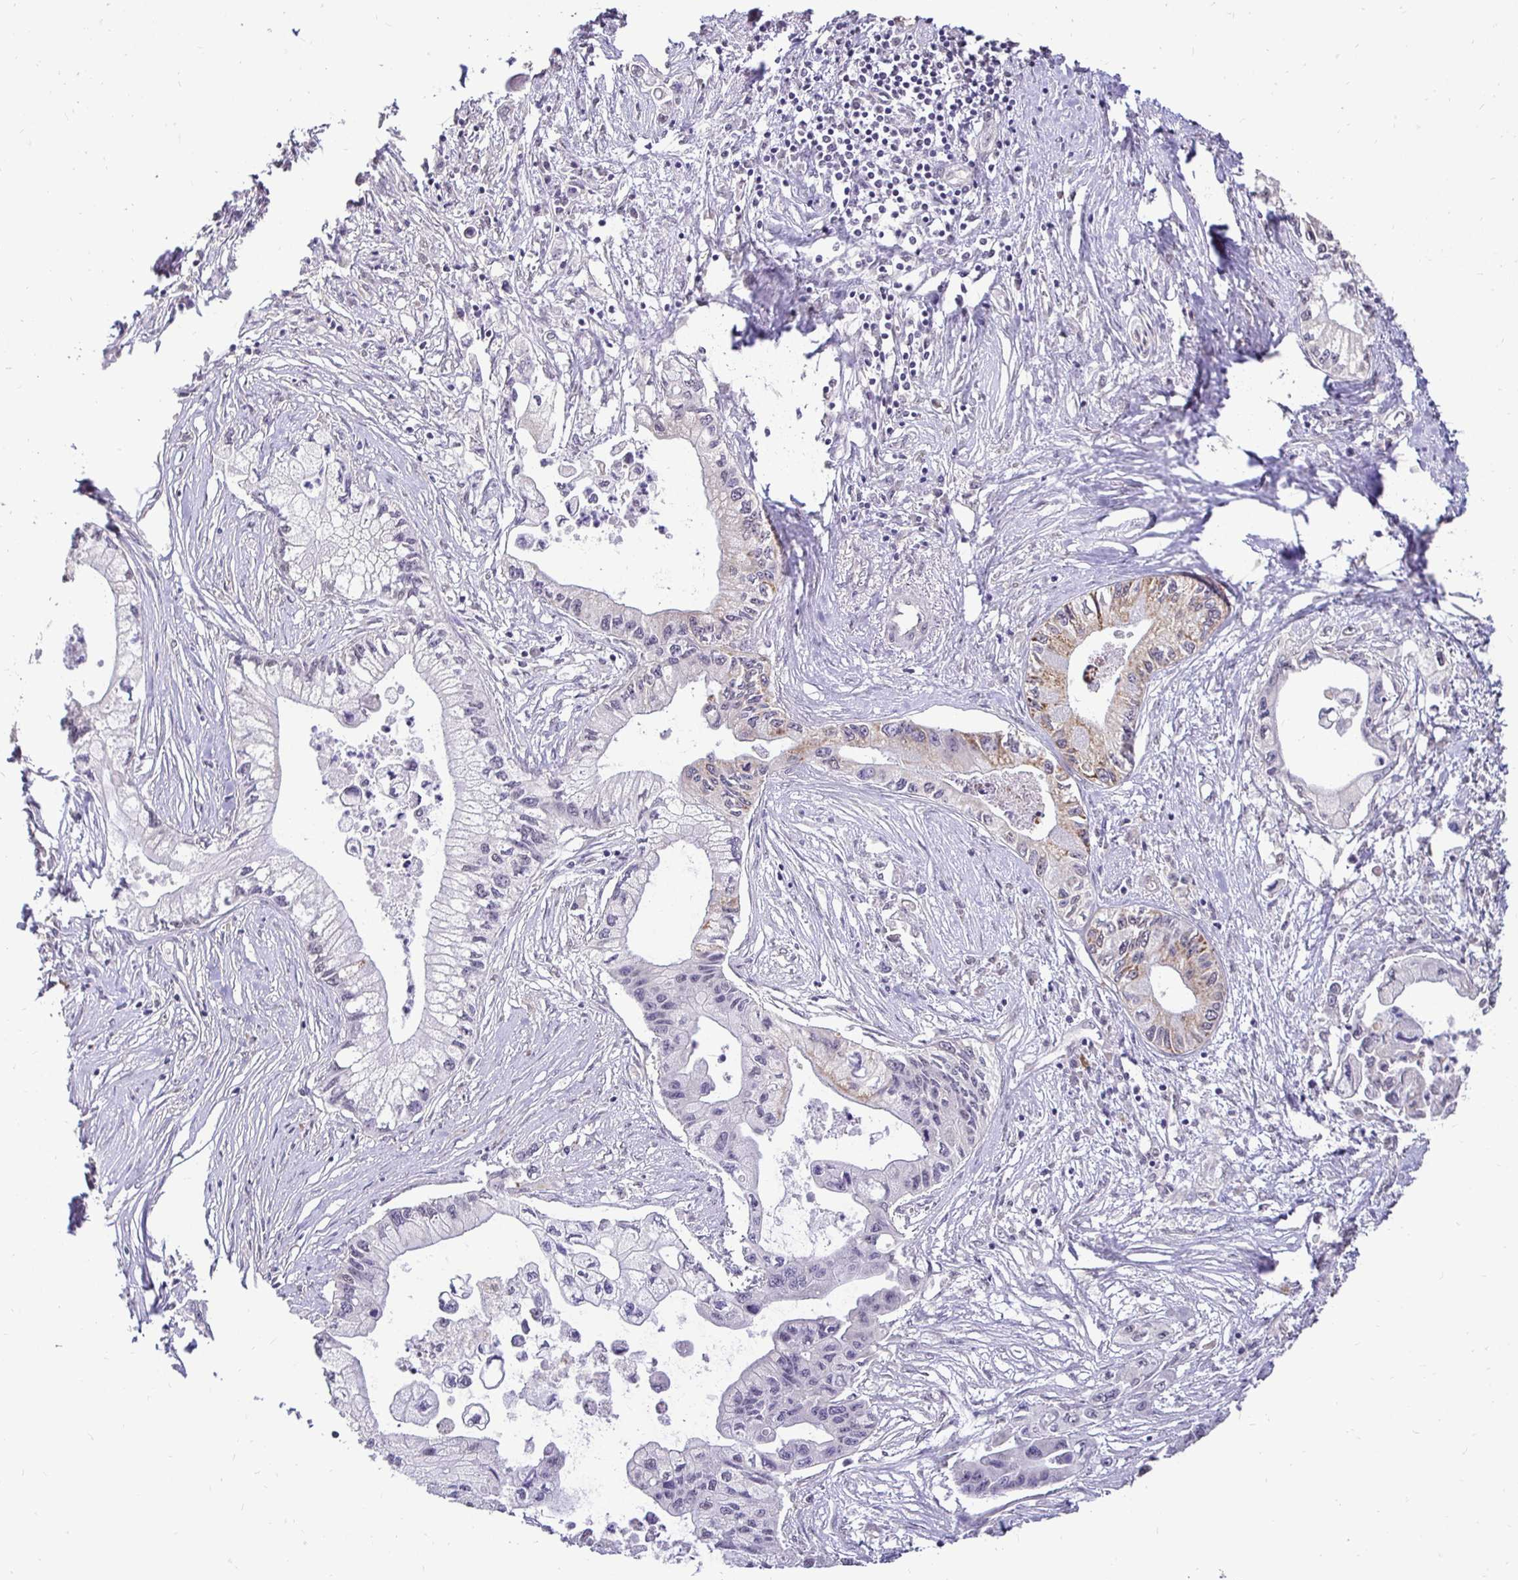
{"staining": {"intensity": "weak", "quantity": "<25%", "location": "cytoplasmic/membranous"}, "tissue": "pancreatic cancer", "cell_type": "Tumor cells", "image_type": "cancer", "snomed": [{"axis": "morphology", "description": "Adenocarcinoma, NOS"}, {"axis": "topography", "description": "Pancreas"}], "caption": "Pancreatic adenocarcinoma was stained to show a protein in brown. There is no significant staining in tumor cells. (Immunohistochemistry, brightfield microscopy, high magnification).", "gene": "RHEBL1", "patient": {"sex": "male", "age": 61}}